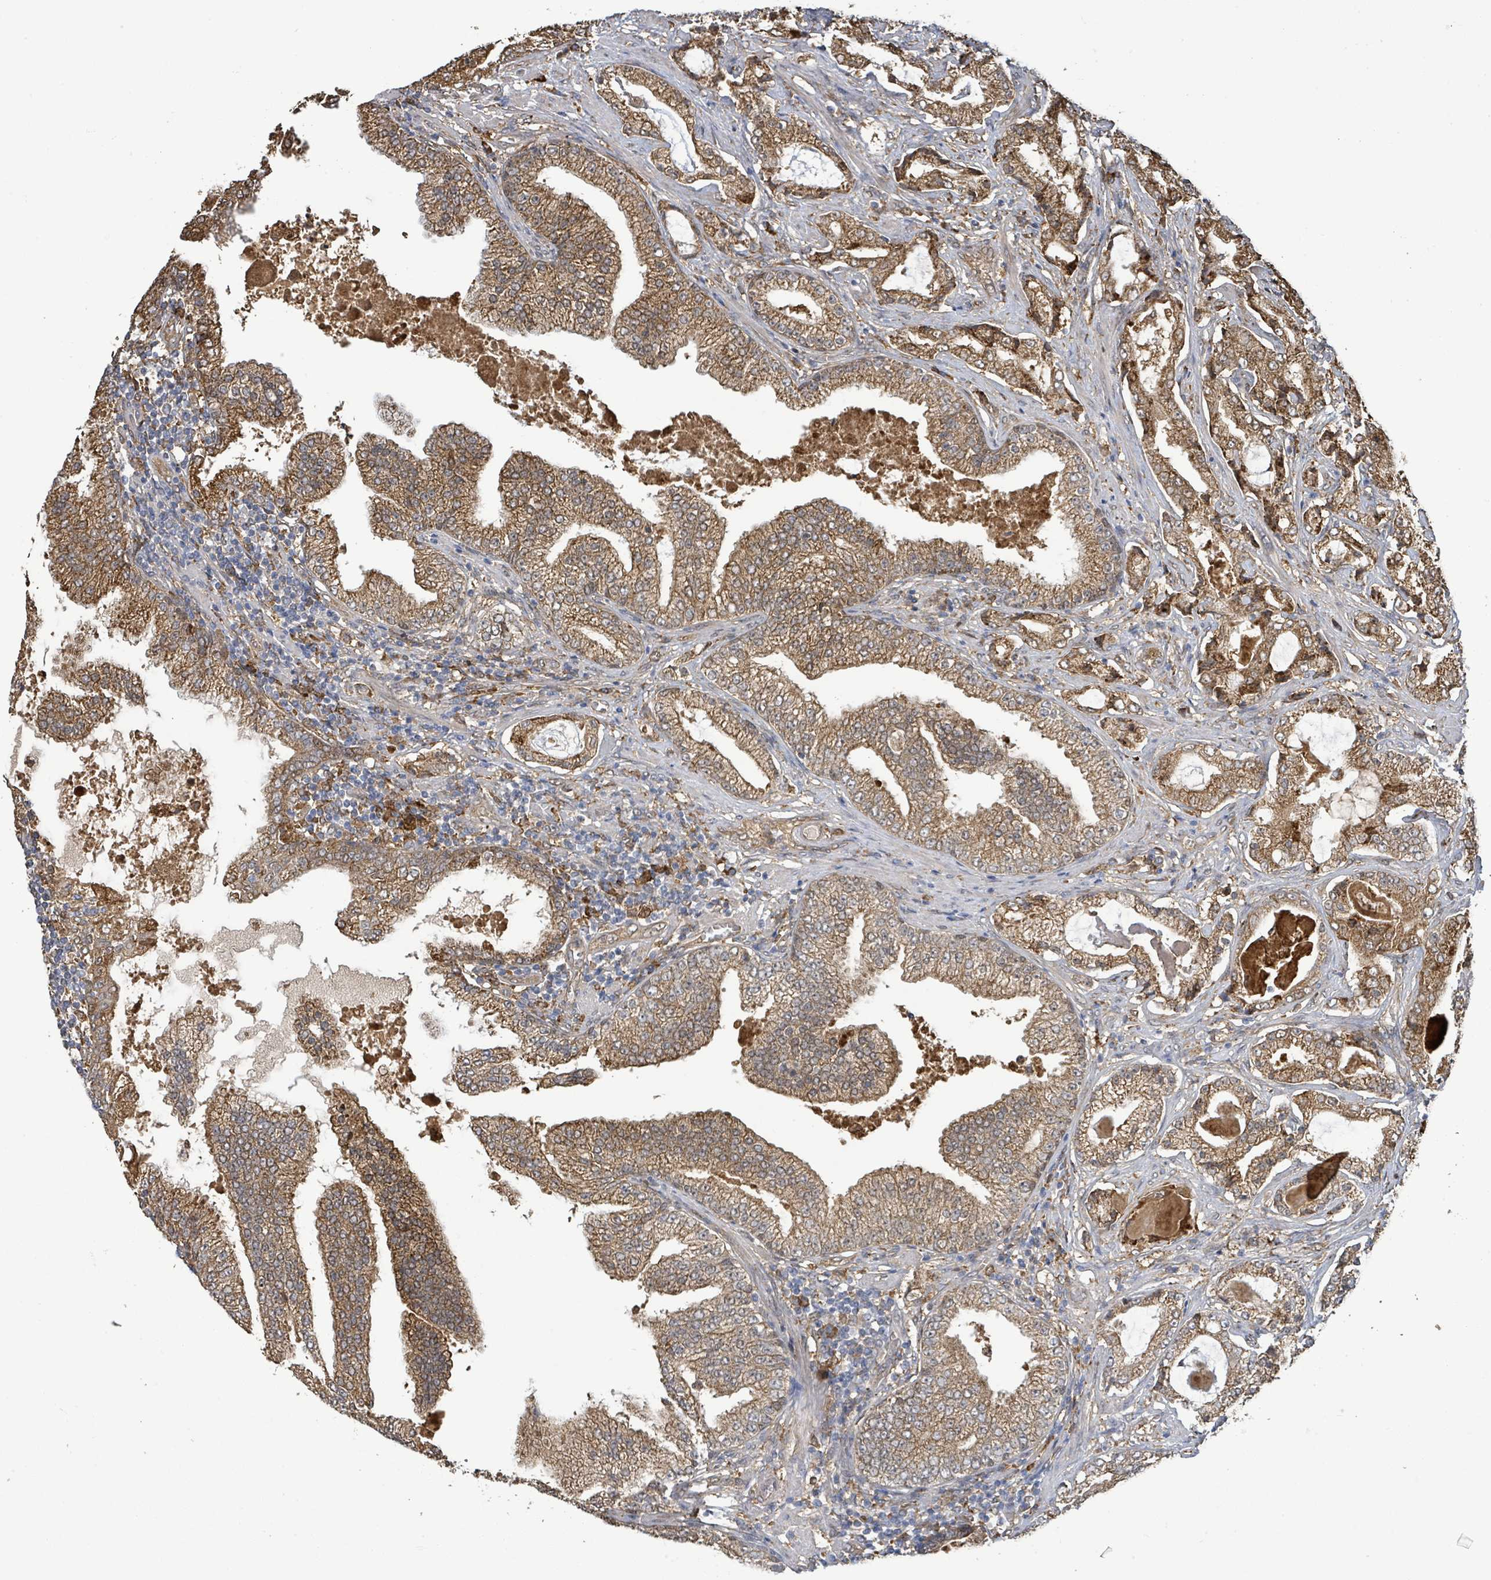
{"staining": {"intensity": "moderate", "quantity": ">75%", "location": "cytoplasmic/membranous"}, "tissue": "prostate cancer", "cell_type": "Tumor cells", "image_type": "cancer", "snomed": [{"axis": "morphology", "description": "Adenocarcinoma, High grade"}, {"axis": "topography", "description": "Prostate"}], "caption": "A medium amount of moderate cytoplasmic/membranous staining is appreciated in approximately >75% of tumor cells in prostate cancer (adenocarcinoma (high-grade)) tissue.", "gene": "ARPIN", "patient": {"sex": "male", "age": 68}}